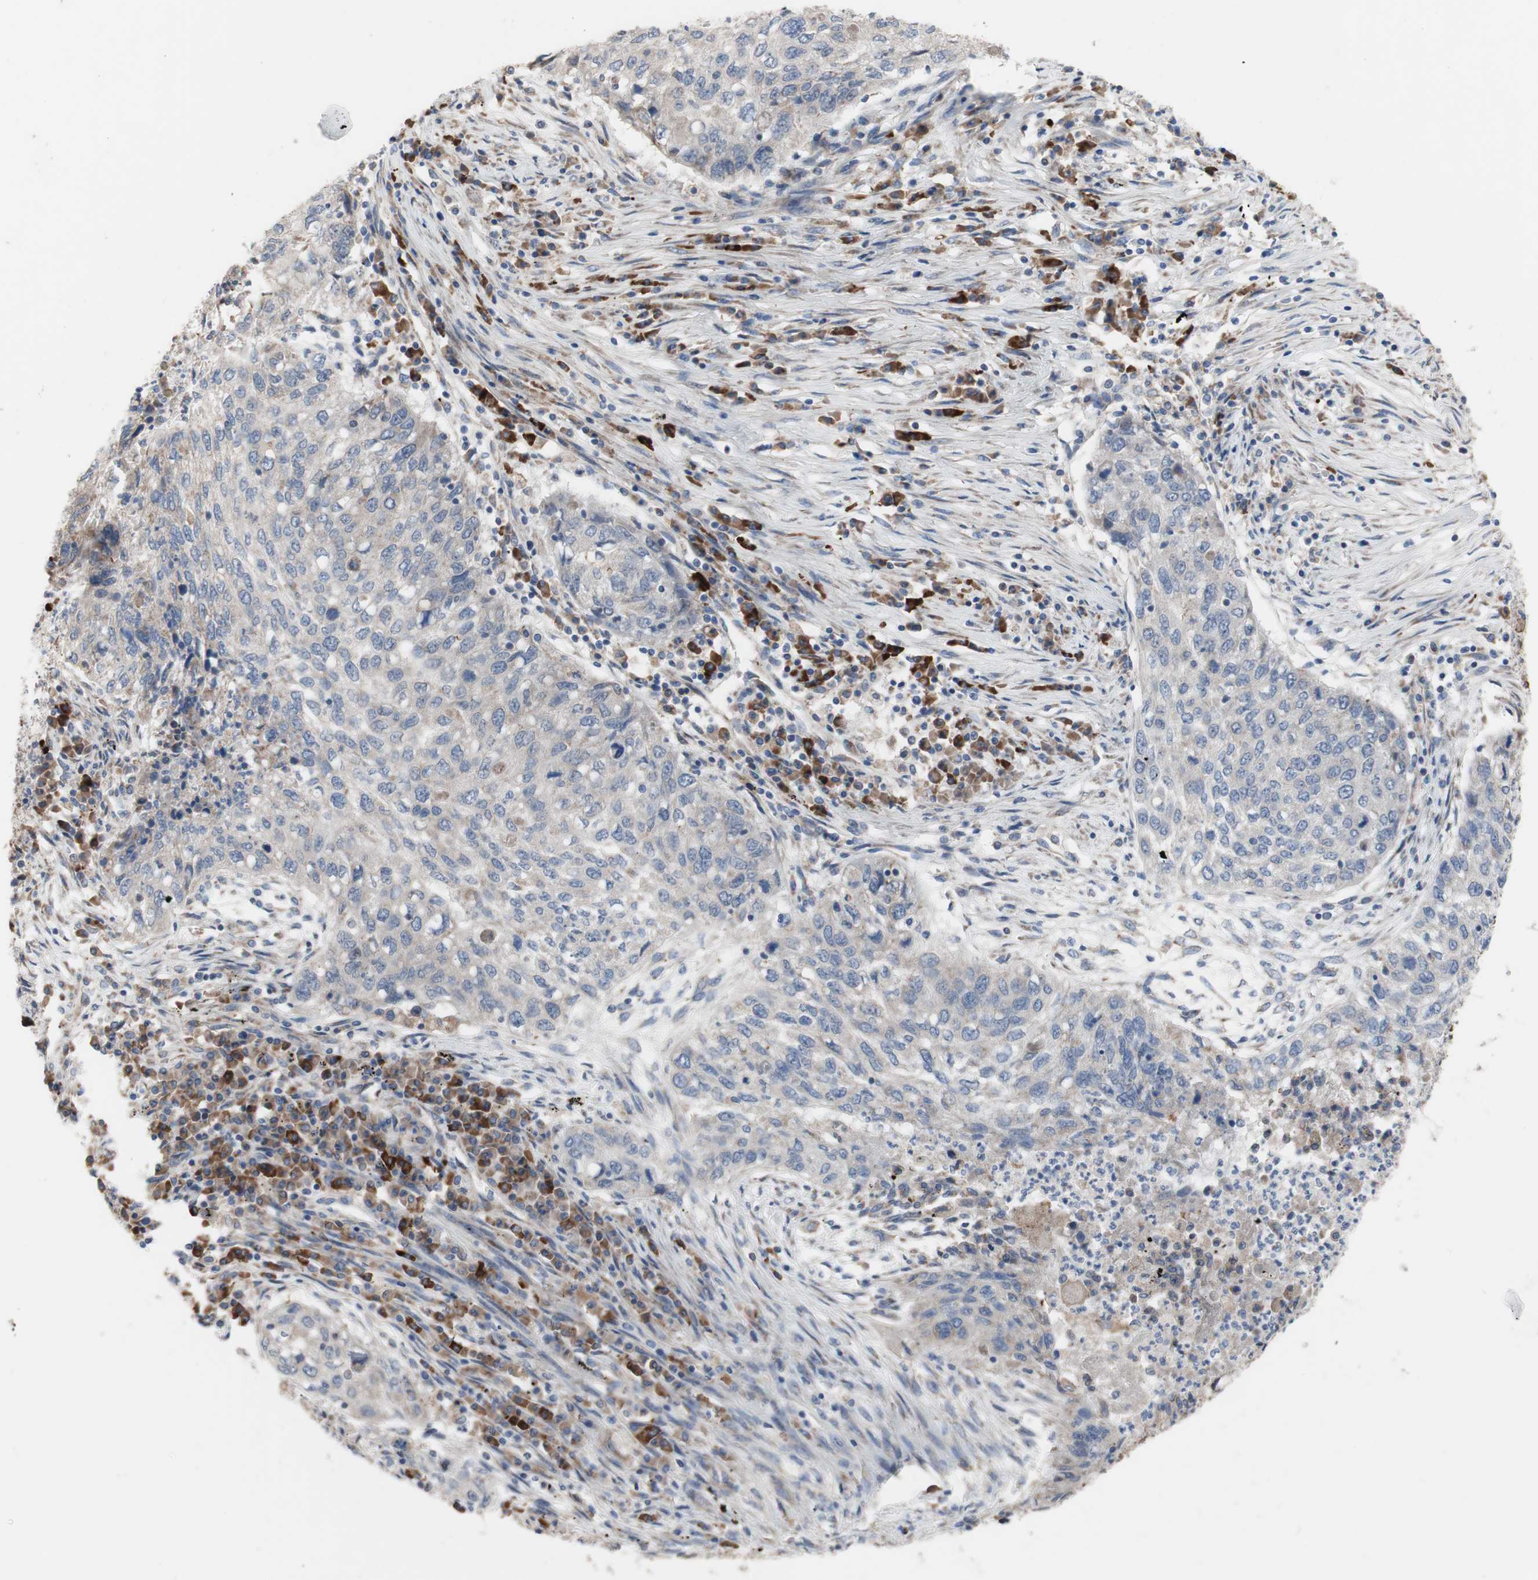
{"staining": {"intensity": "negative", "quantity": "none", "location": "none"}, "tissue": "lung cancer", "cell_type": "Tumor cells", "image_type": "cancer", "snomed": [{"axis": "morphology", "description": "Squamous cell carcinoma, NOS"}, {"axis": "topography", "description": "Lung"}], "caption": "High power microscopy photomicrograph of an immunohistochemistry (IHC) micrograph of squamous cell carcinoma (lung), revealing no significant expression in tumor cells. (DAB (3,3'-diaminobenzidine) immunohistochemistry (IHC) visualized using brightfield microscopy, high magnification).", "gene": "TTC14", "patient": {"sex": "female", "age": 63}}